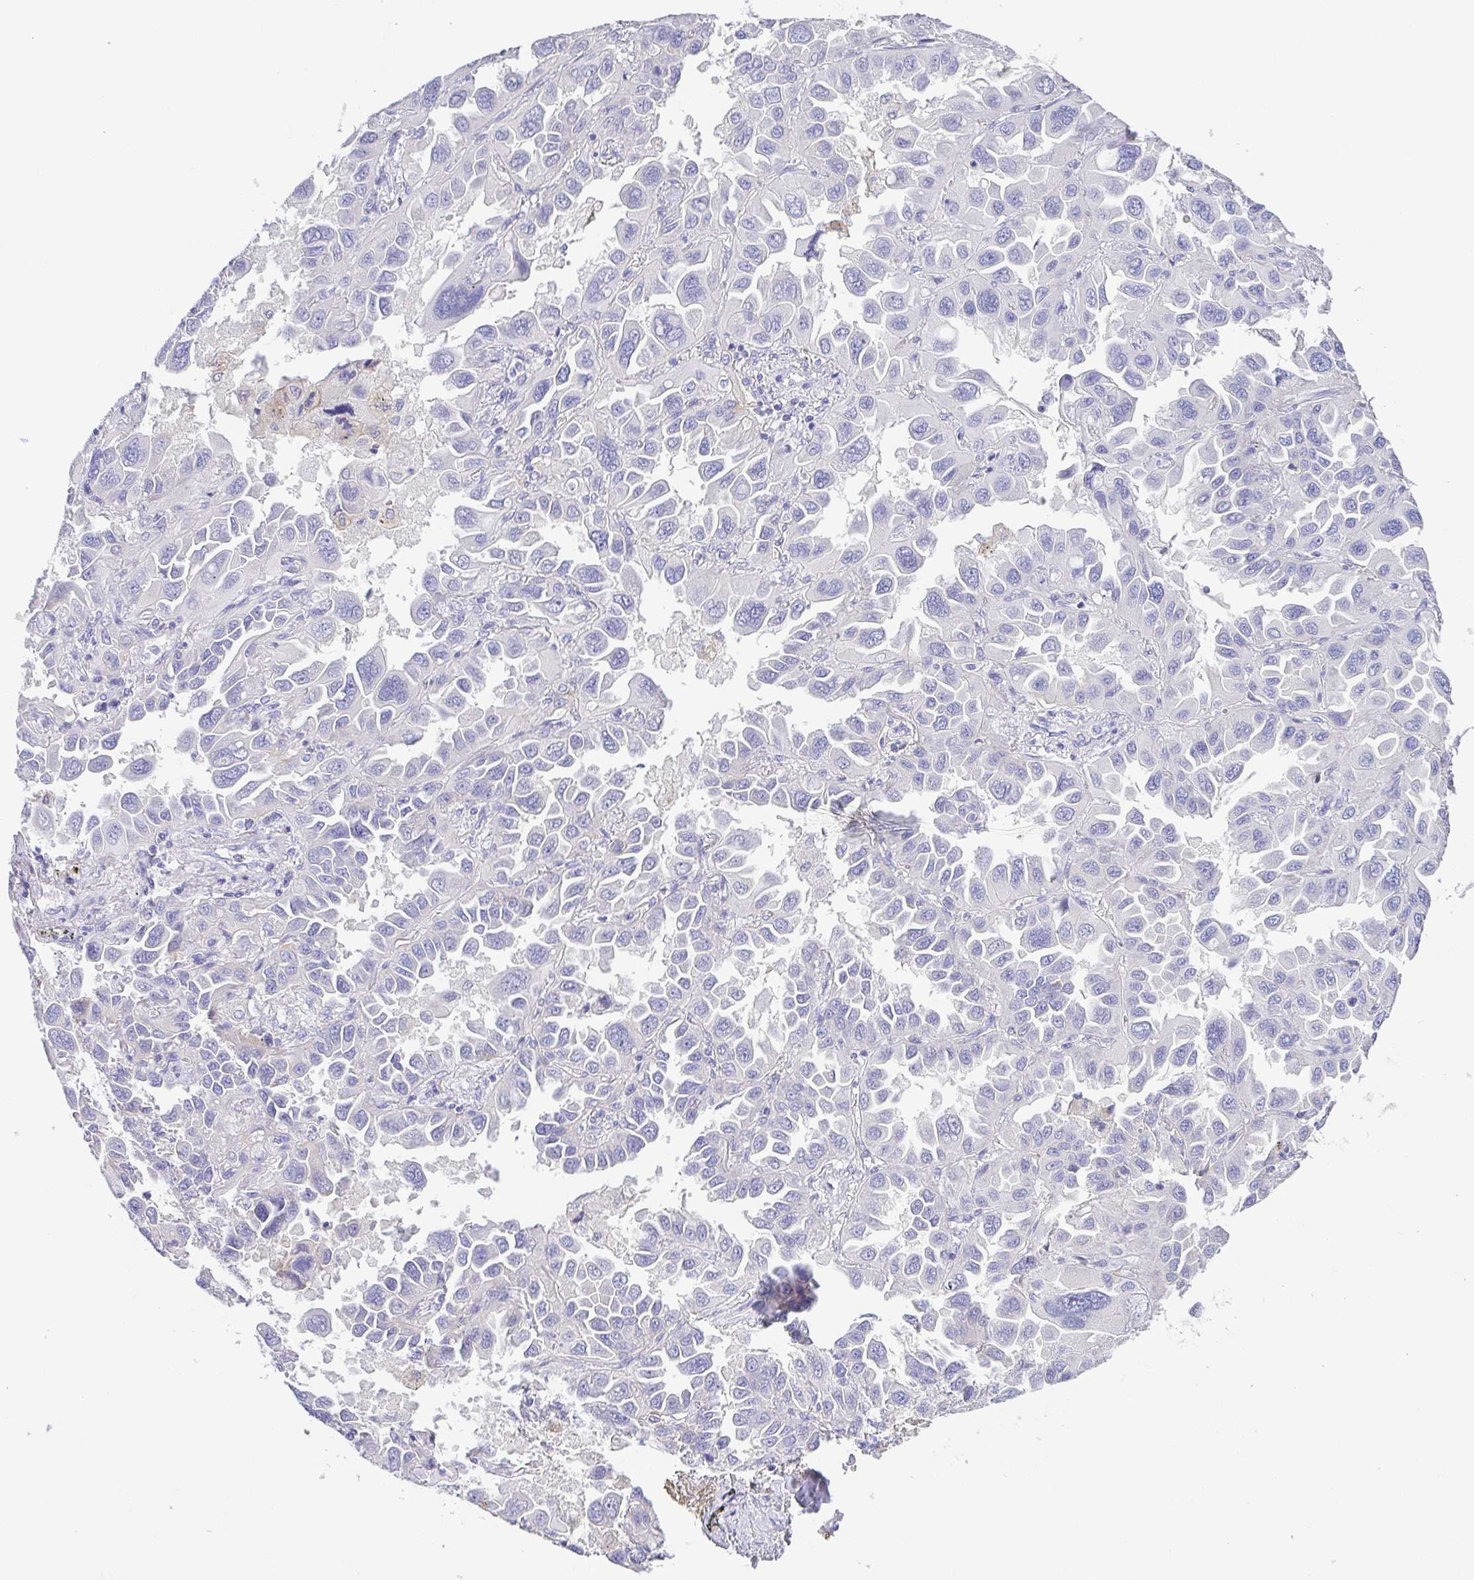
{"staining": {"intensity": "negative", "quantity": "none", "location": "none"}, "tissue": "lung cancer", "cell_type": "Tumor cells", "image_type": "cancer", "snomed": [{"axis": "morphology", "description": "Adenocarcinoma, NOS"}, {"axis": "topography", "description": "Lung"}], "caption": "Lung cancer (adenocarcinoma) was stained to show a protein in brown. There is no significant staining in tumor cells.", "gene": "PKDREJ", "patient": {"sex": "male", "age": 64}}